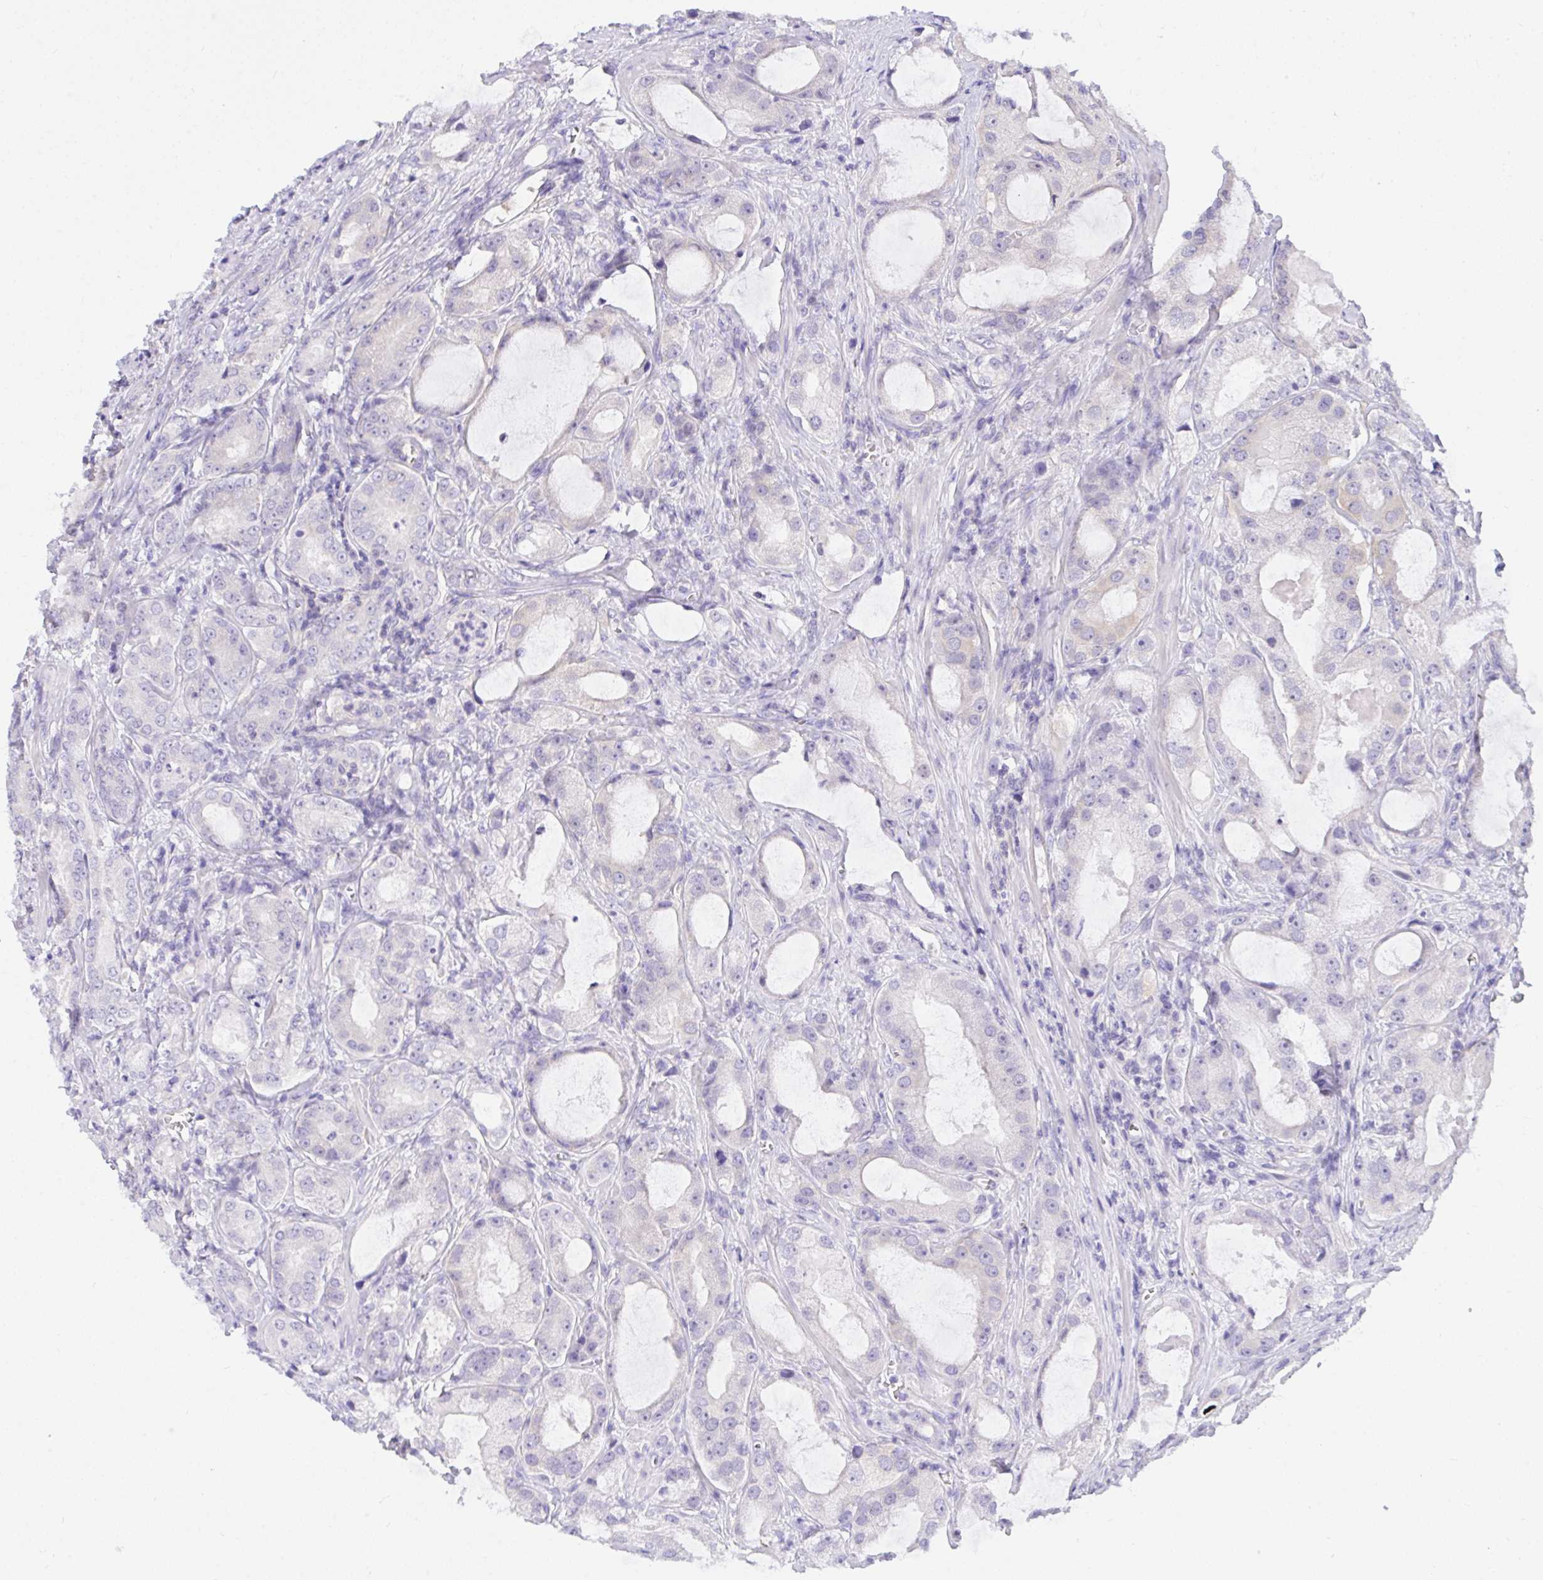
{"staining": {"intensity": "negative", "quantity": "none", "location": "none"}, "tissue": "prostate cancer", "cell_type": "Tumor cells", "image_type": "cancer", "snomed": [{"axis": "morphology", "description": "Adenocarcinoma, High grade"}, {"axis": "topography", "description": "Prostate"}], "caption": "DAB (3,3'-diaminobenzidine) immunohistochemical staining of prostate high-grade adenocarcinoma shows no significant positivity in tumor cells.", "gene": "TLN2", "patient": {"sex": "male", "age": 64}}